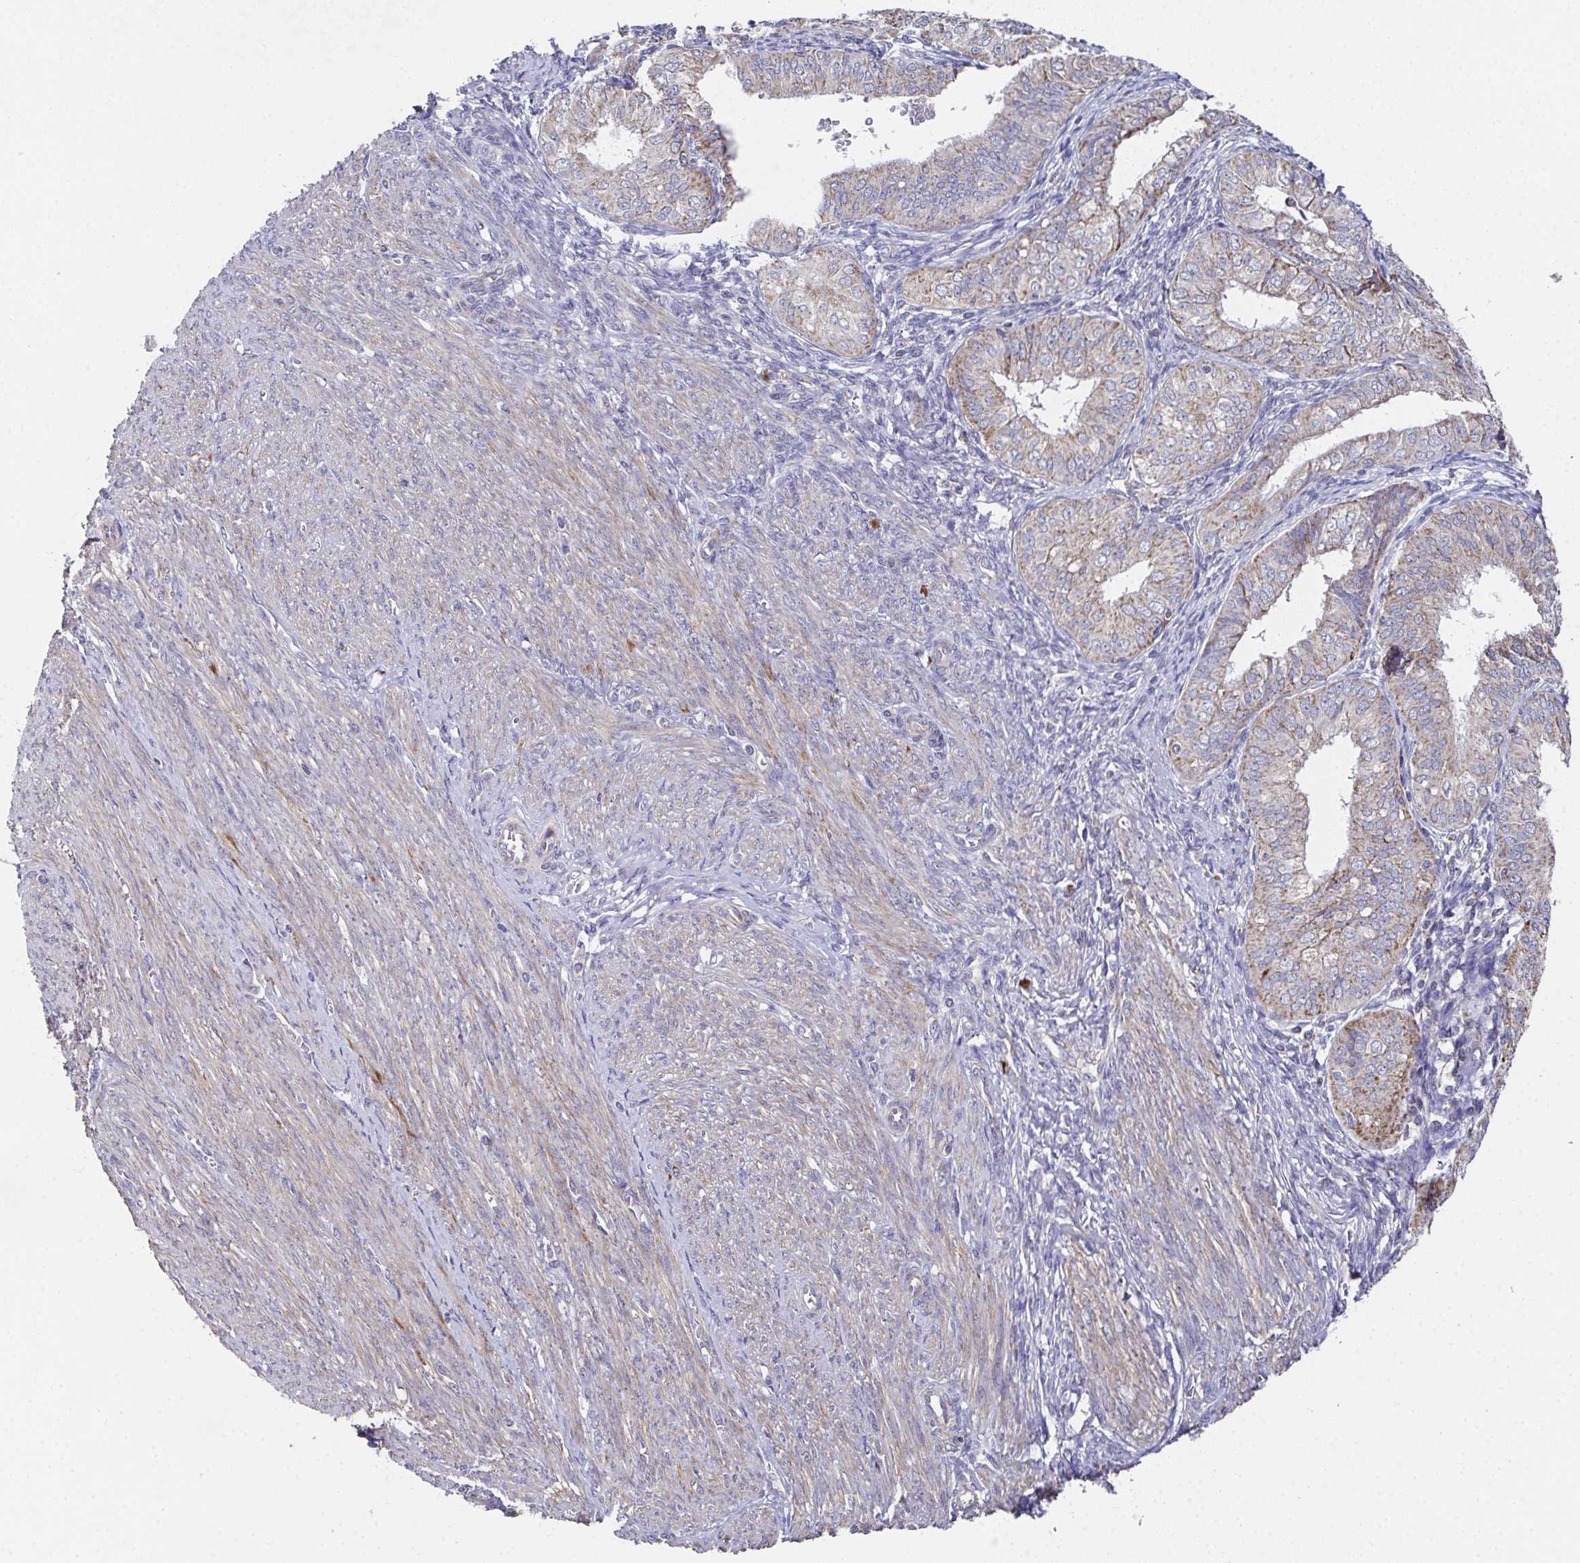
{"staining": {"intensity": "weak", "quantity": "<25%", "location": "cytoplasmic/membranous"}, "tissue": "endometrial cancer", "cell_type": "Tumor cells", "image_type": "cancer", "snomed": [{"axis": "morphology", "description": "Adenocarcinoma, NOS"}, {"axis": "topography", "description": "Endometrium"}], "caption": "The histopathology image reveals no significant expression in tumor cells of endometrial cancer. (DAB (3,3'-diaminobenzidine) immunohistochemistry (IHC) visualized using brightfield microscopy, high magnification).", "gene": "MT-ND3", "patient": {"sex": "female", "age": 58}}